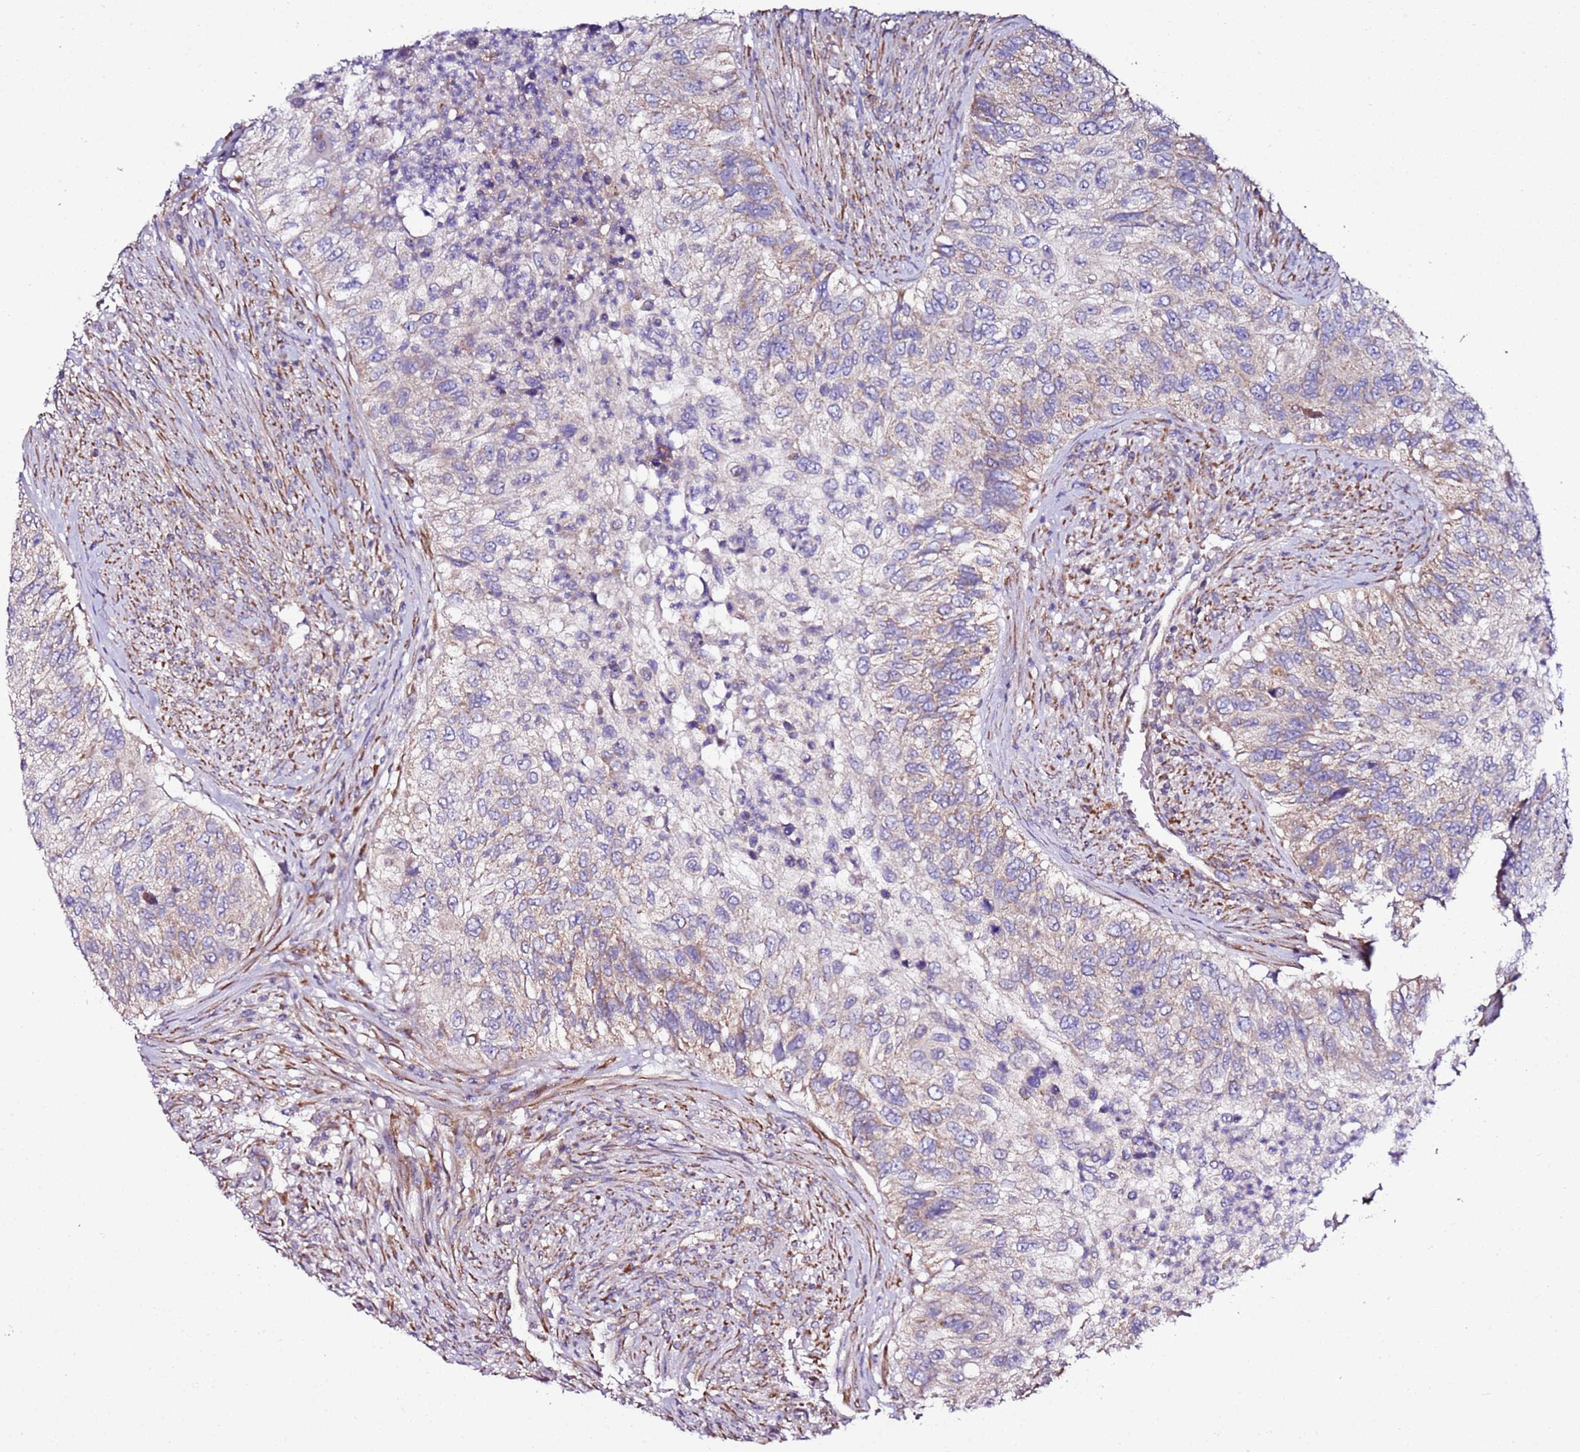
{"staining": {"intensity": "weak", "quantity": "<25%", "location": "cytoplasmic/membranous"}, "tissue": "urothelial cancer", "cell_type": "Tumor cells", "image_type": "cancer", "snomed": [{"axis": "morphology", "description": "Urothelial carcinoma, High grade"}, {"axis": "topography", "description": "Urinary bladder"}], "caption": "High magnification brightfield microscopy of urothelial cancer stained with DAB (brown) and counterstained with hematoxylin (blue): tumor cells show no significant expression.", "gene": "C19orf12", "patient": {"sex": "female", "age": 60}}